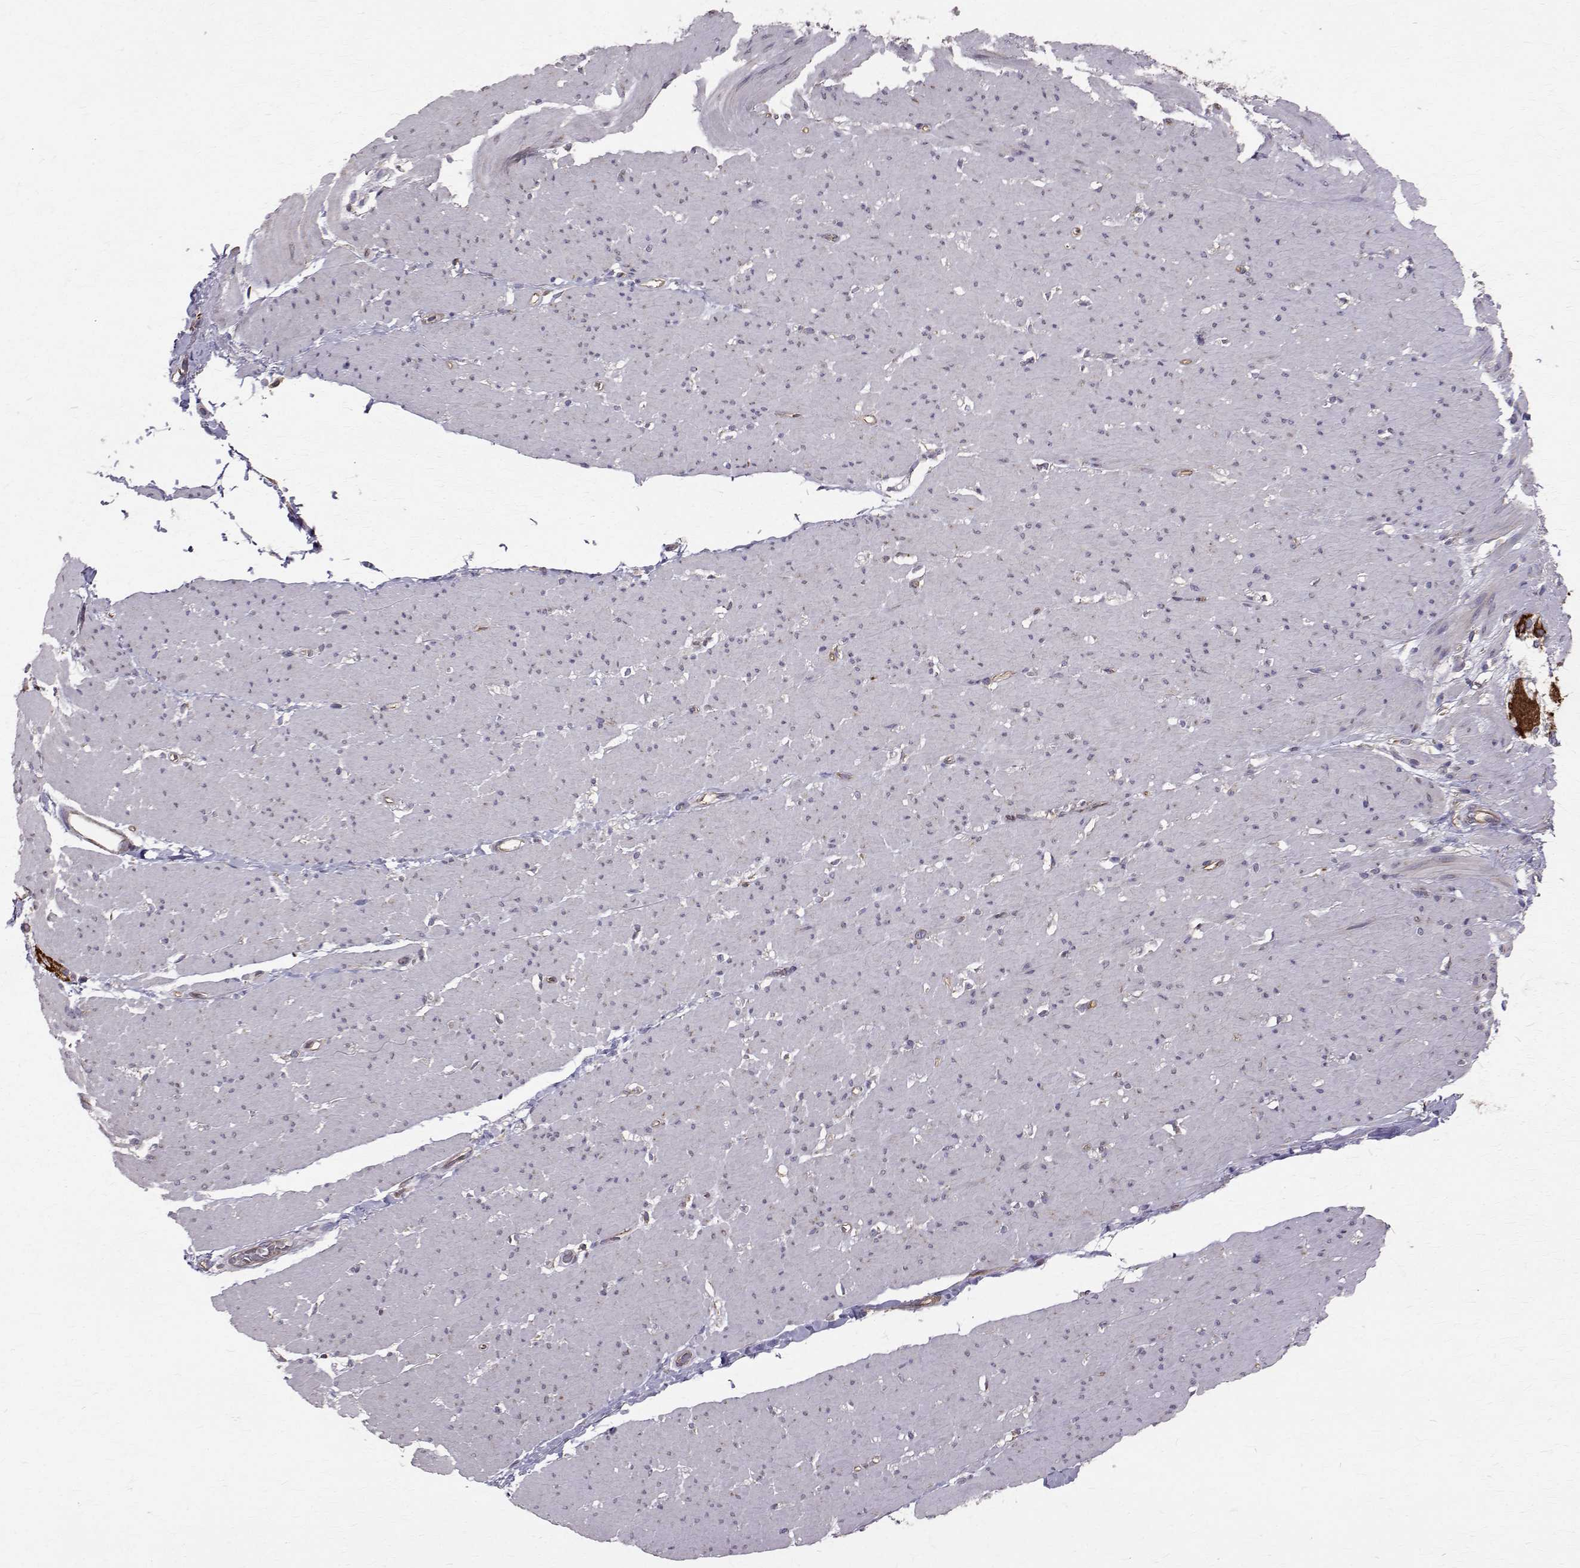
{"staining": {"intensity": "negative", "quantity": "none", "location": "none"}, "tissue": "smooth muscle", "cell_type": "Smooth muscle cells", "image_type": "normal", "snomed": [{"axis": "morphology", "description": "Normal tissue, NOS"}, {"axis": "topography", "description": "Smooth muscle"}, {"axis": "topography", "description": "Rectum"}], "caption": "Human smooth muscle stained for a protein using immunohistochemistry (IHC) displays no positivity in smooth muscle cells.", "gene": "FARSB", "patient": {"sex": "male", "age": 53}}